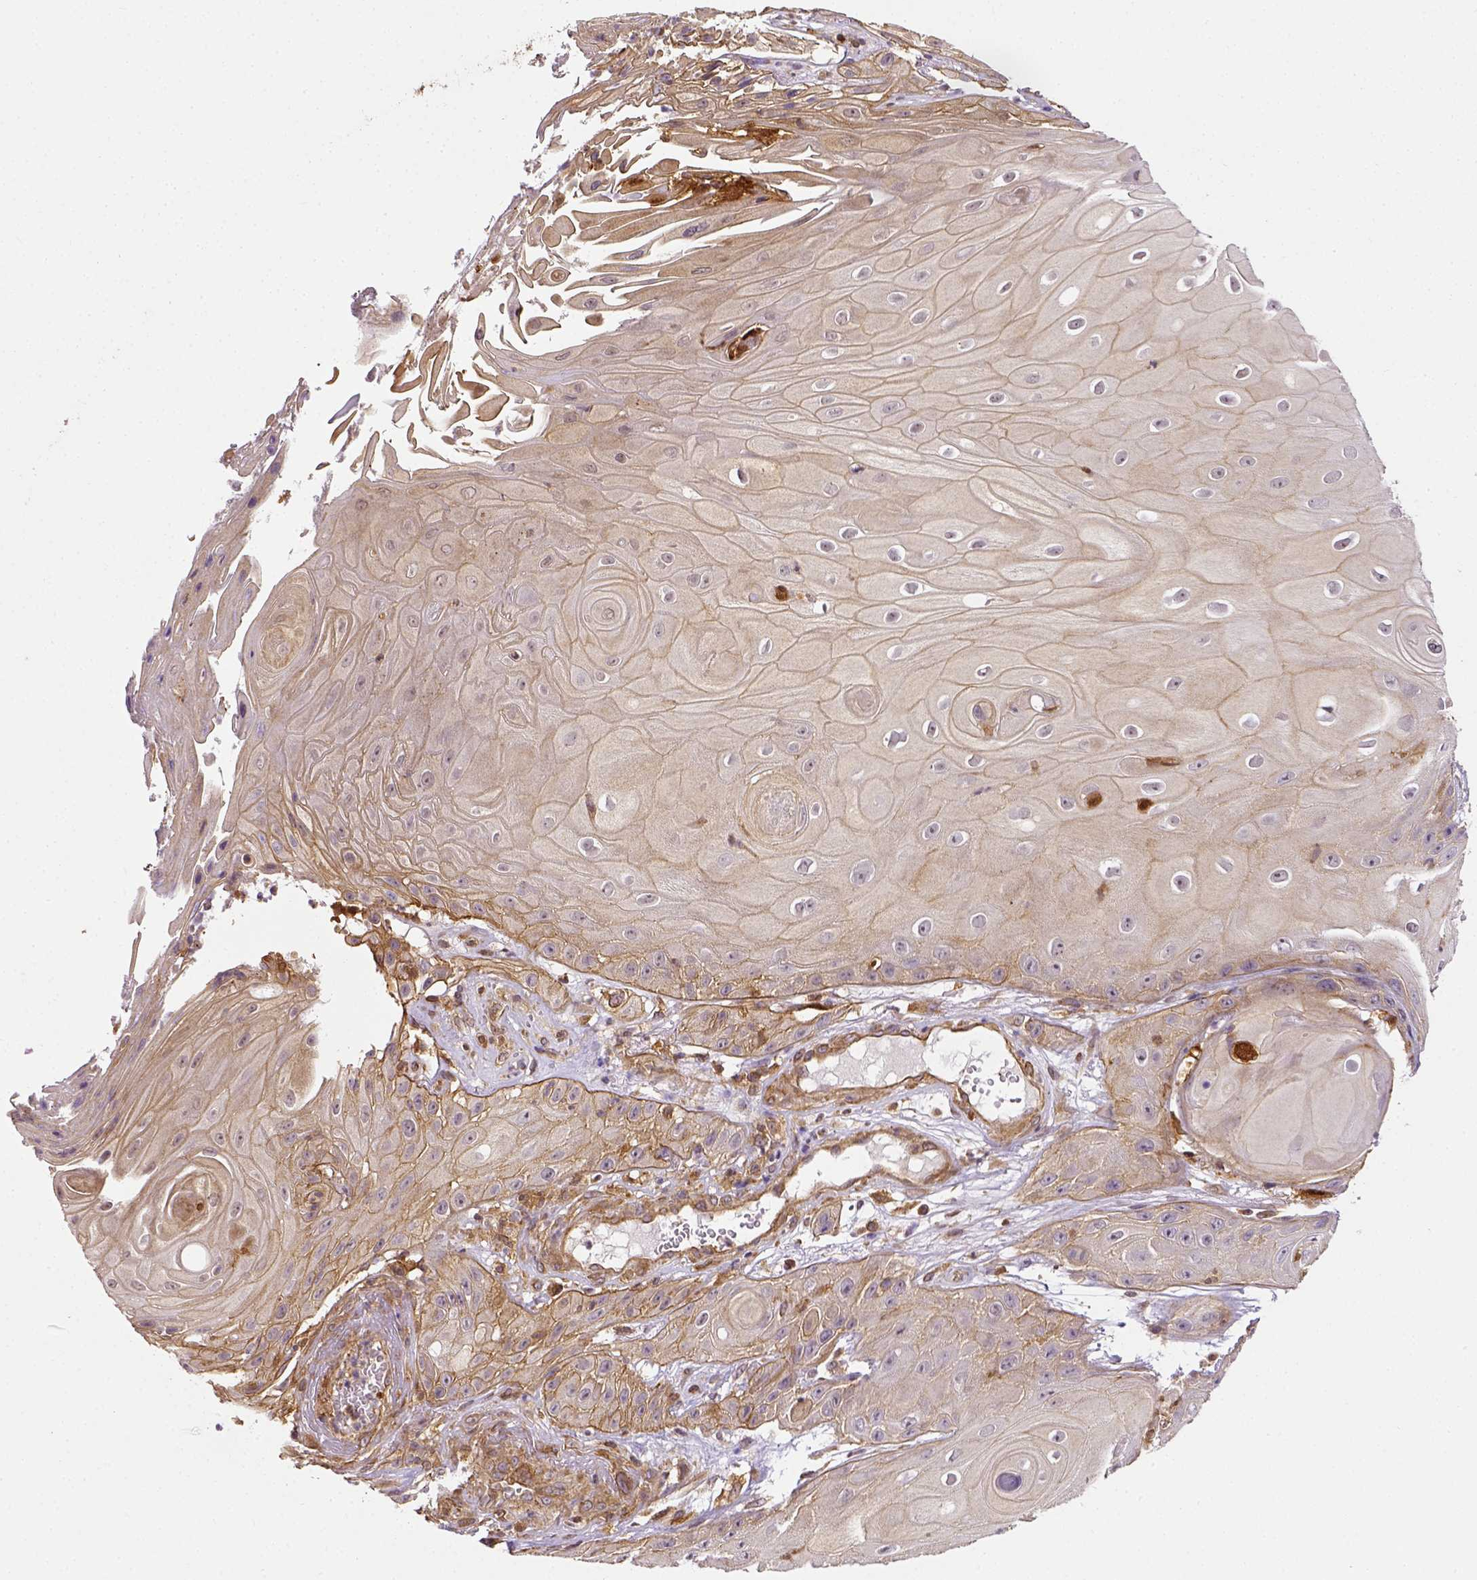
{"staining": {"intensity": "weak", "quantity": "25%-75%", "location": "cytoplasmic/membranous"}, "tissue": "skin cancer", "cell_type": "Tumor cells", "image_type": "cancer", "snomed": [{"axis": "morphology", "description": "Squamous cell carcinoma, NOS"}, {"axis": "topography", "description": "Skin"}], "caption": "This image exhibits immunohistochemistry (IHC) staining of skin squamous cell carcinoma, with low weak cytoplasmic/membranous positivity in approximately 25%-75% of tumor cells.", "gene": "MATK", "patient": {"sex": "male", "age": 62}}